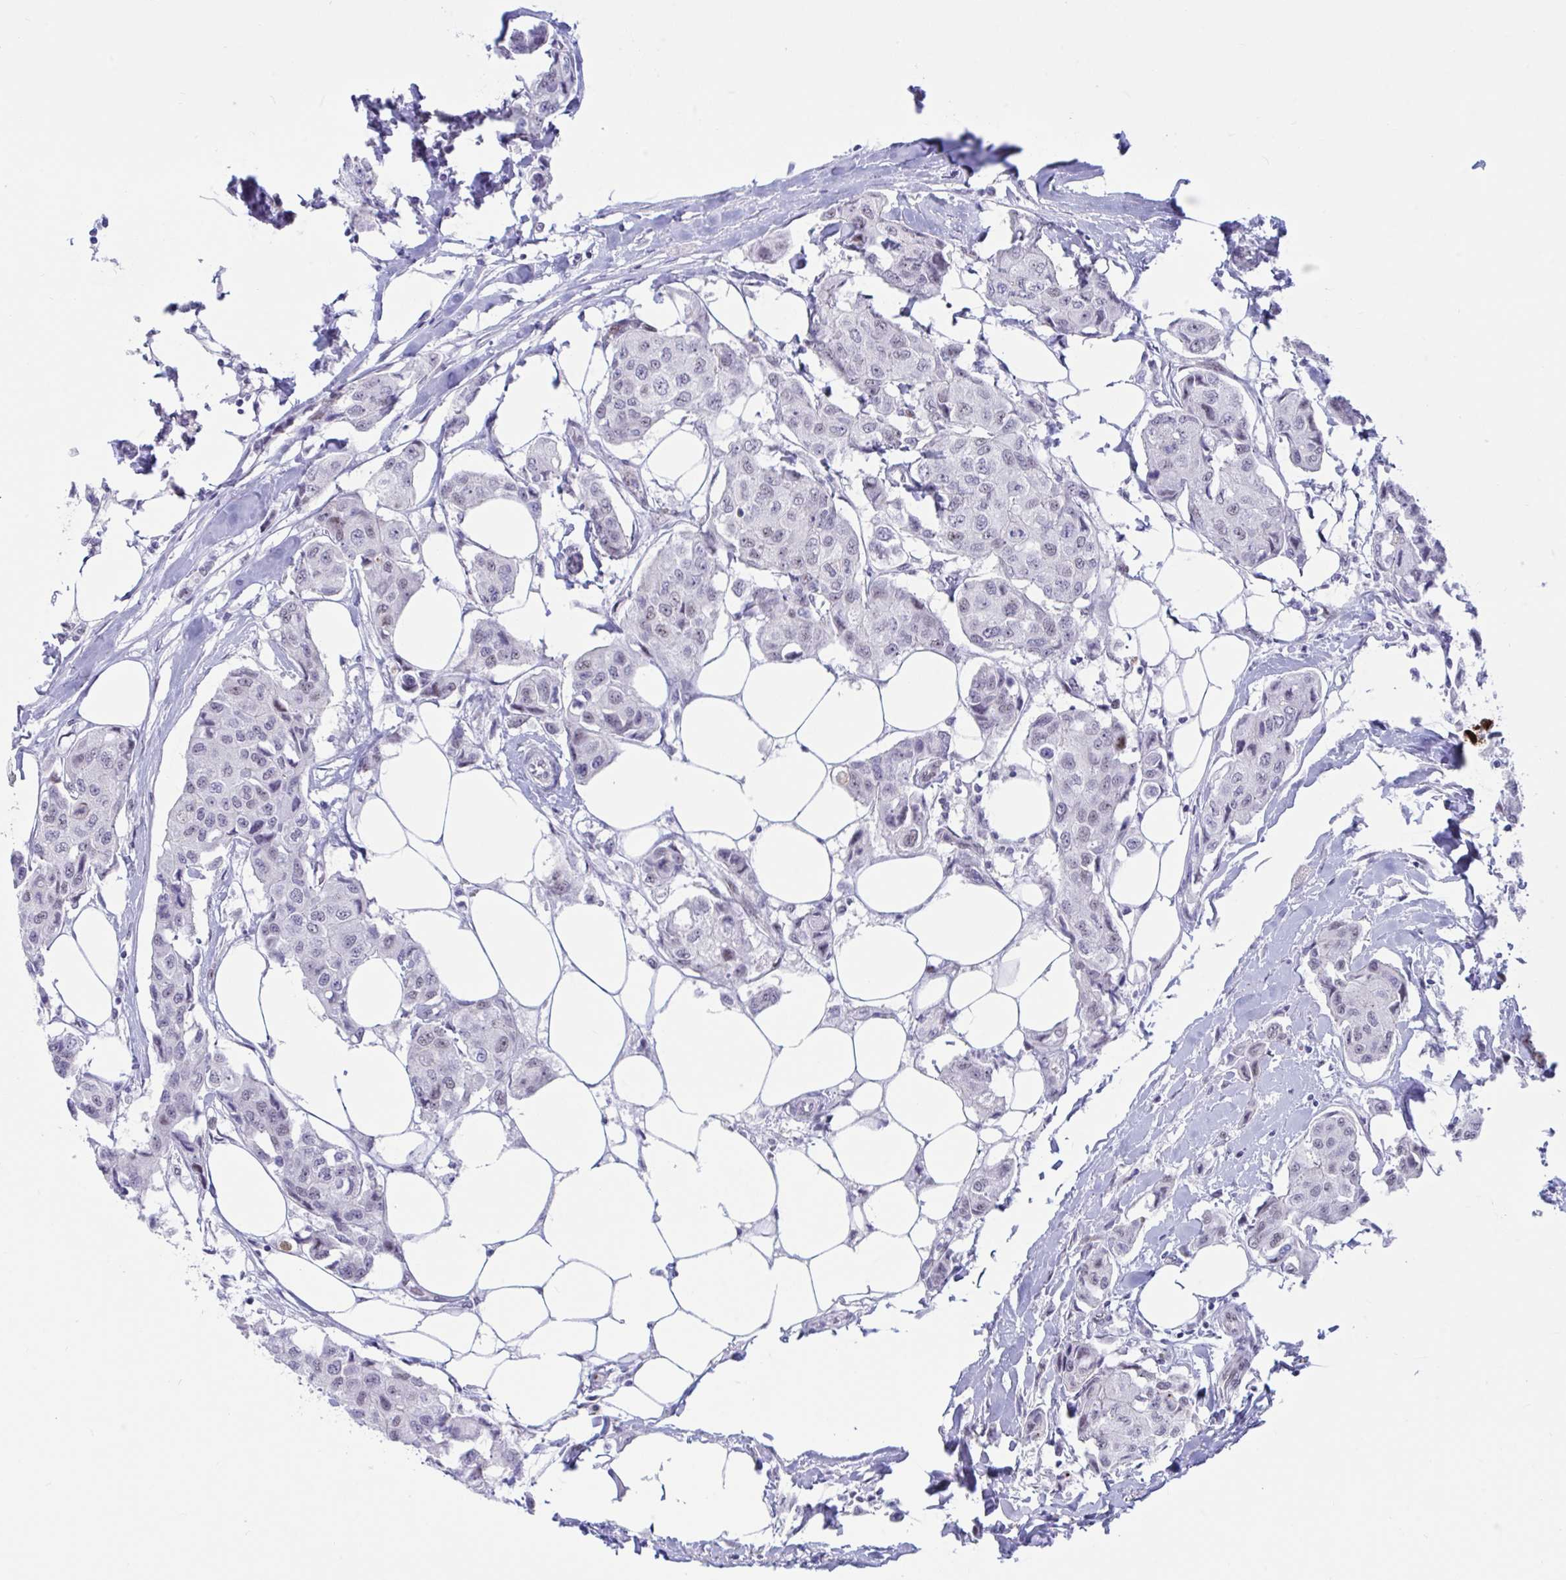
{"staining": {"intensity": "moderate", "quantity": ">75%", "location": "nuclear"}, "tissue": "breast cancer", "cell_type": "Tumor cells", "image_type": "cancer", "snomed": [{"axis": "morphology", "description": "Duct carcinoma"}, {"axis": "topography", "description": "Breast"}, {"axis": "topography", "description": "Lymph node"}], "caption": "Immunohistochemistry (IHC) (DAB) staining of human breast infiltrating ductal carcinoma shows moderate nuclear protein staining in approximately >75% of tumor cells.", "gene": "IKZF2", "patient": {"sex": "female", "age": 80}}